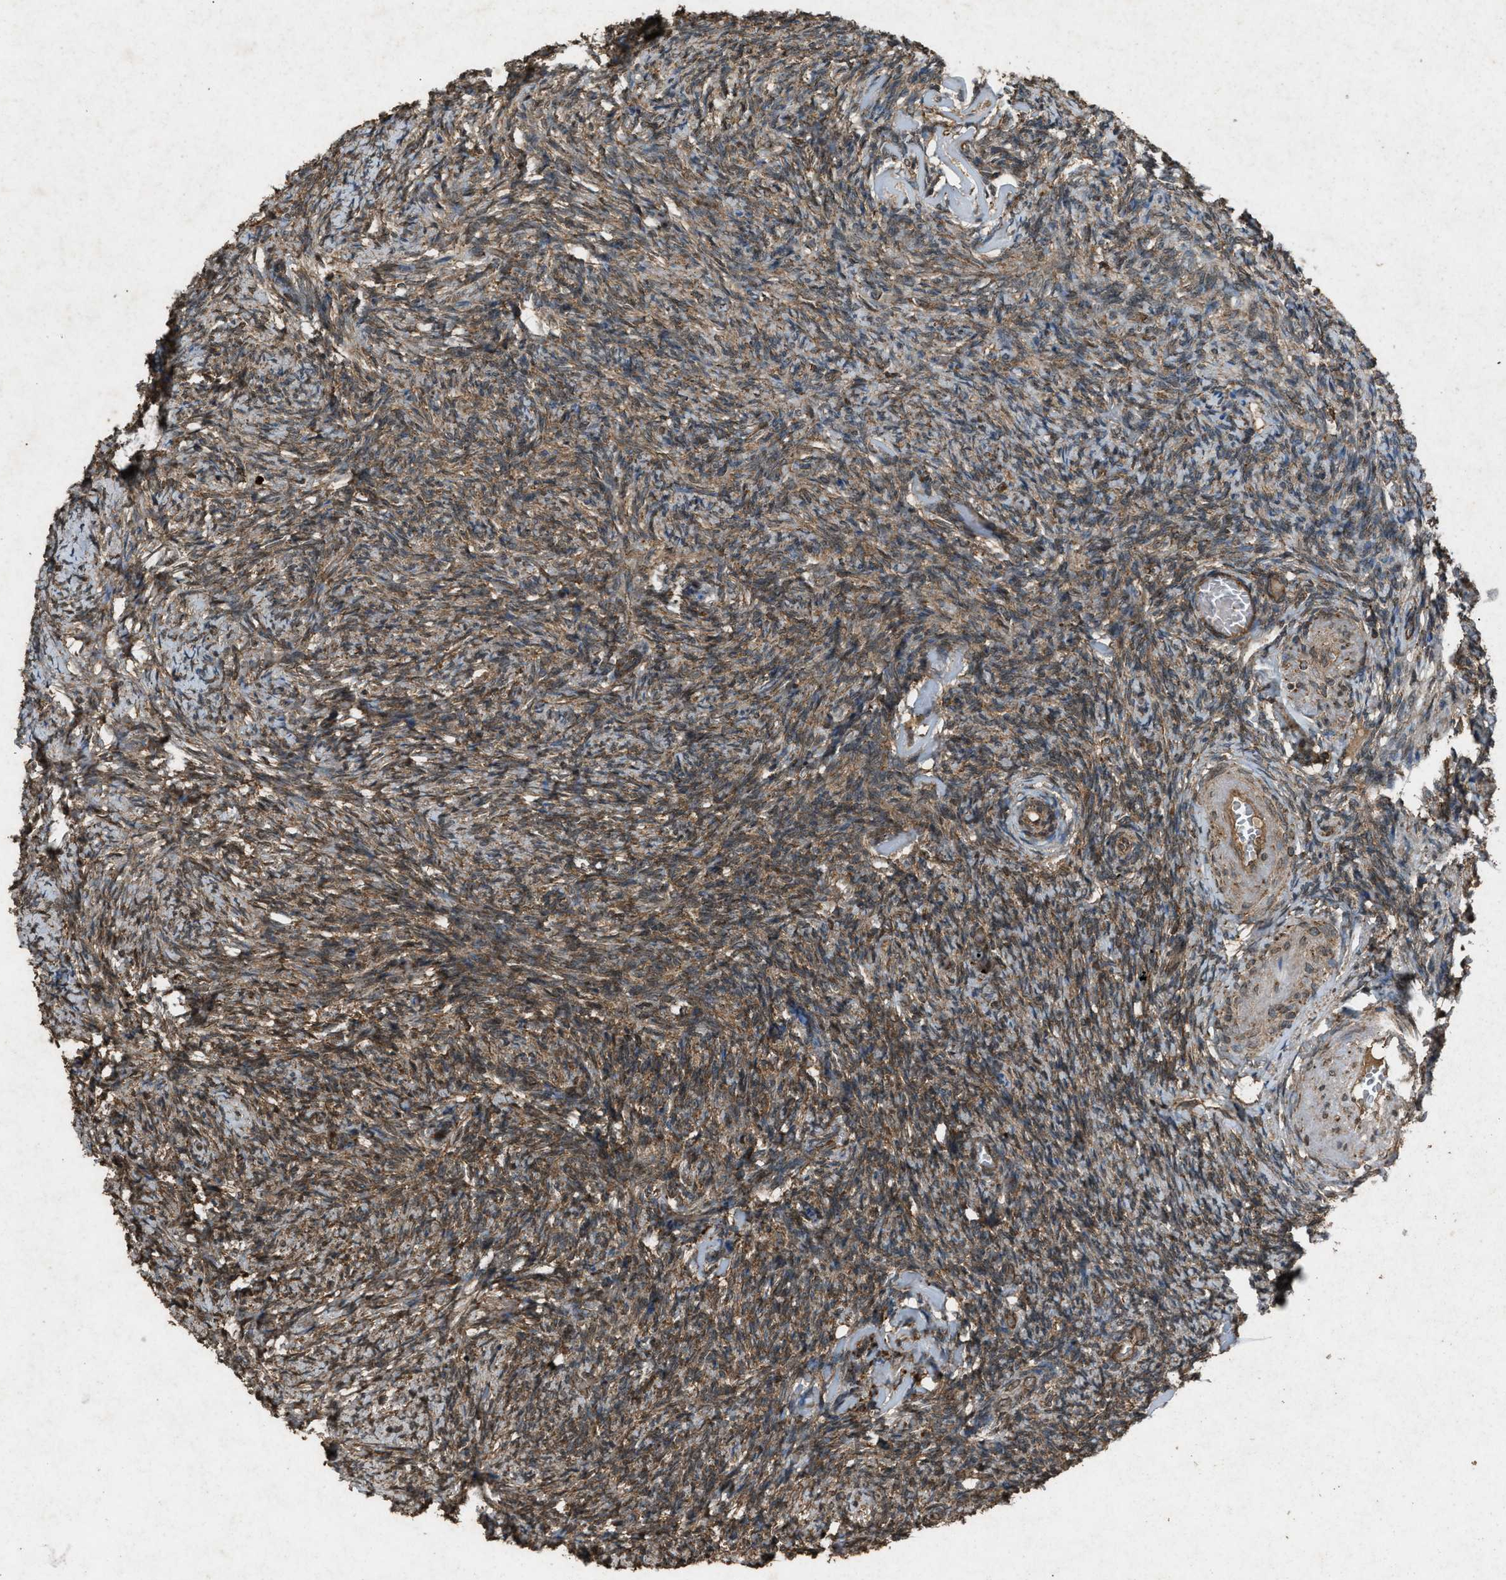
{"staining": {"intensity": "moderate", "quantity": ">75%", "location": "cytoplasmic/membranous"}, "tissue": "ovary", "cell_type": "Follicle cells", "image_type": "normal", "snomed": [{"axis": "morphology", "description": "Normal tissue, NOS"}, {"axis": "topography", "description": "Ovary"}], "caption": "IHC micrograph of normal human ovary stained for a protein (brown), which shows medium levels of moderate cytoplasmic/membranous expression in approximately >75% of follicle cells.", "gene": "OAS1", "patient": {"sex": "female", "age": 60}}